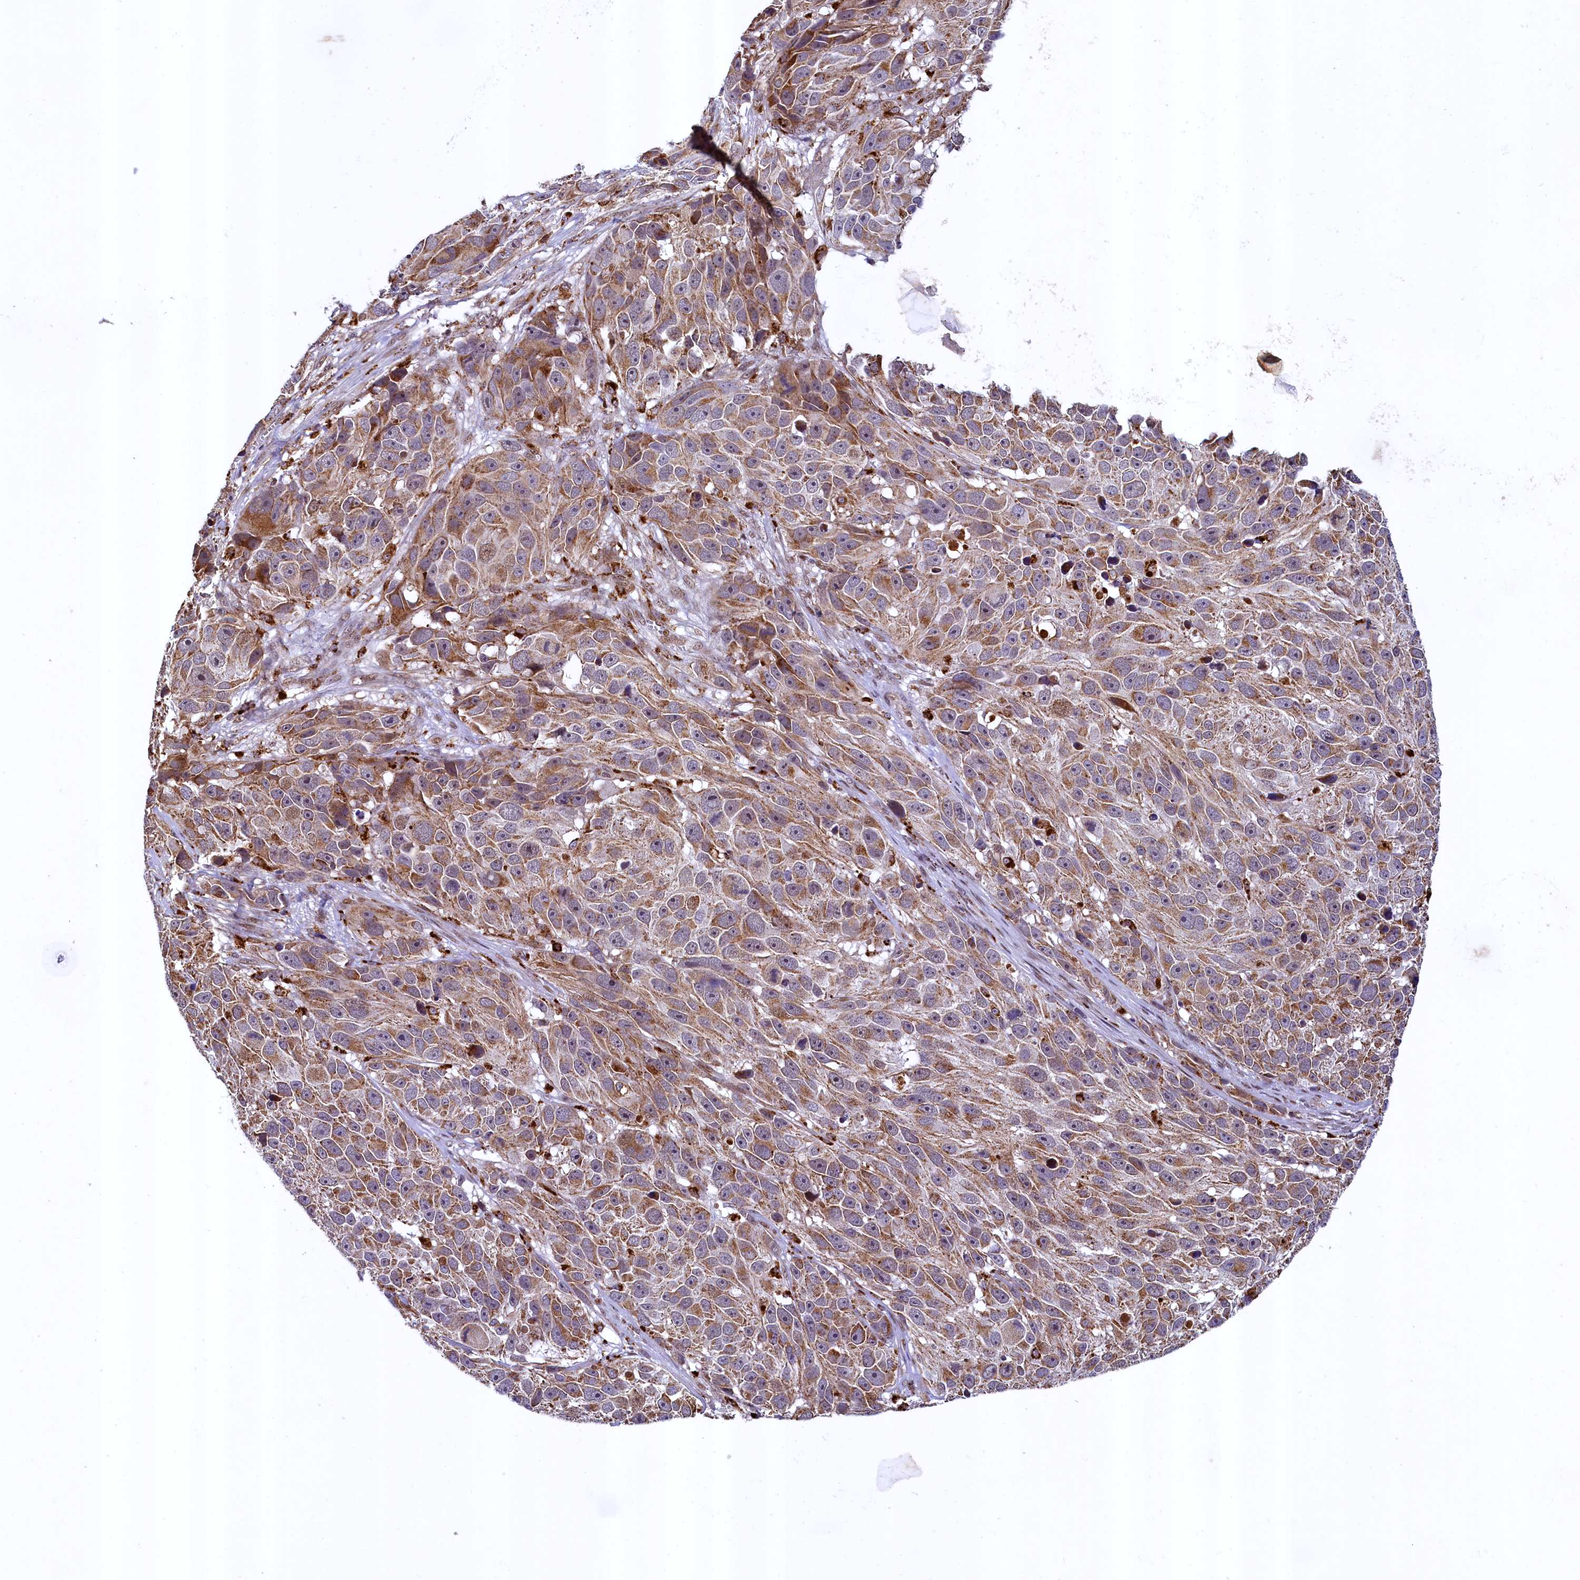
{"staining": {"intensity": "moderate", "quantity": ">75%", "location": "cytoplasmic/membranous"}, "tissue": "melanoma", "cell_type": "Tumor cells", "image_type": "cancer", "snomed": [{"axis": "morphology", "description": "Malignant melanoma, NOS"}, {"axis": "topography", "description": "Skin"}], "caption": "IHC (DAB) staining of melanoma shows moderate cytoplasmic/membranous protein staining in approximately >75% of tumor cells. (brown staining indicates protein expression, while blue staining denotes nuclei).", "gene": "ZNF577", "patient": {"sex": "male", "age": 84}}